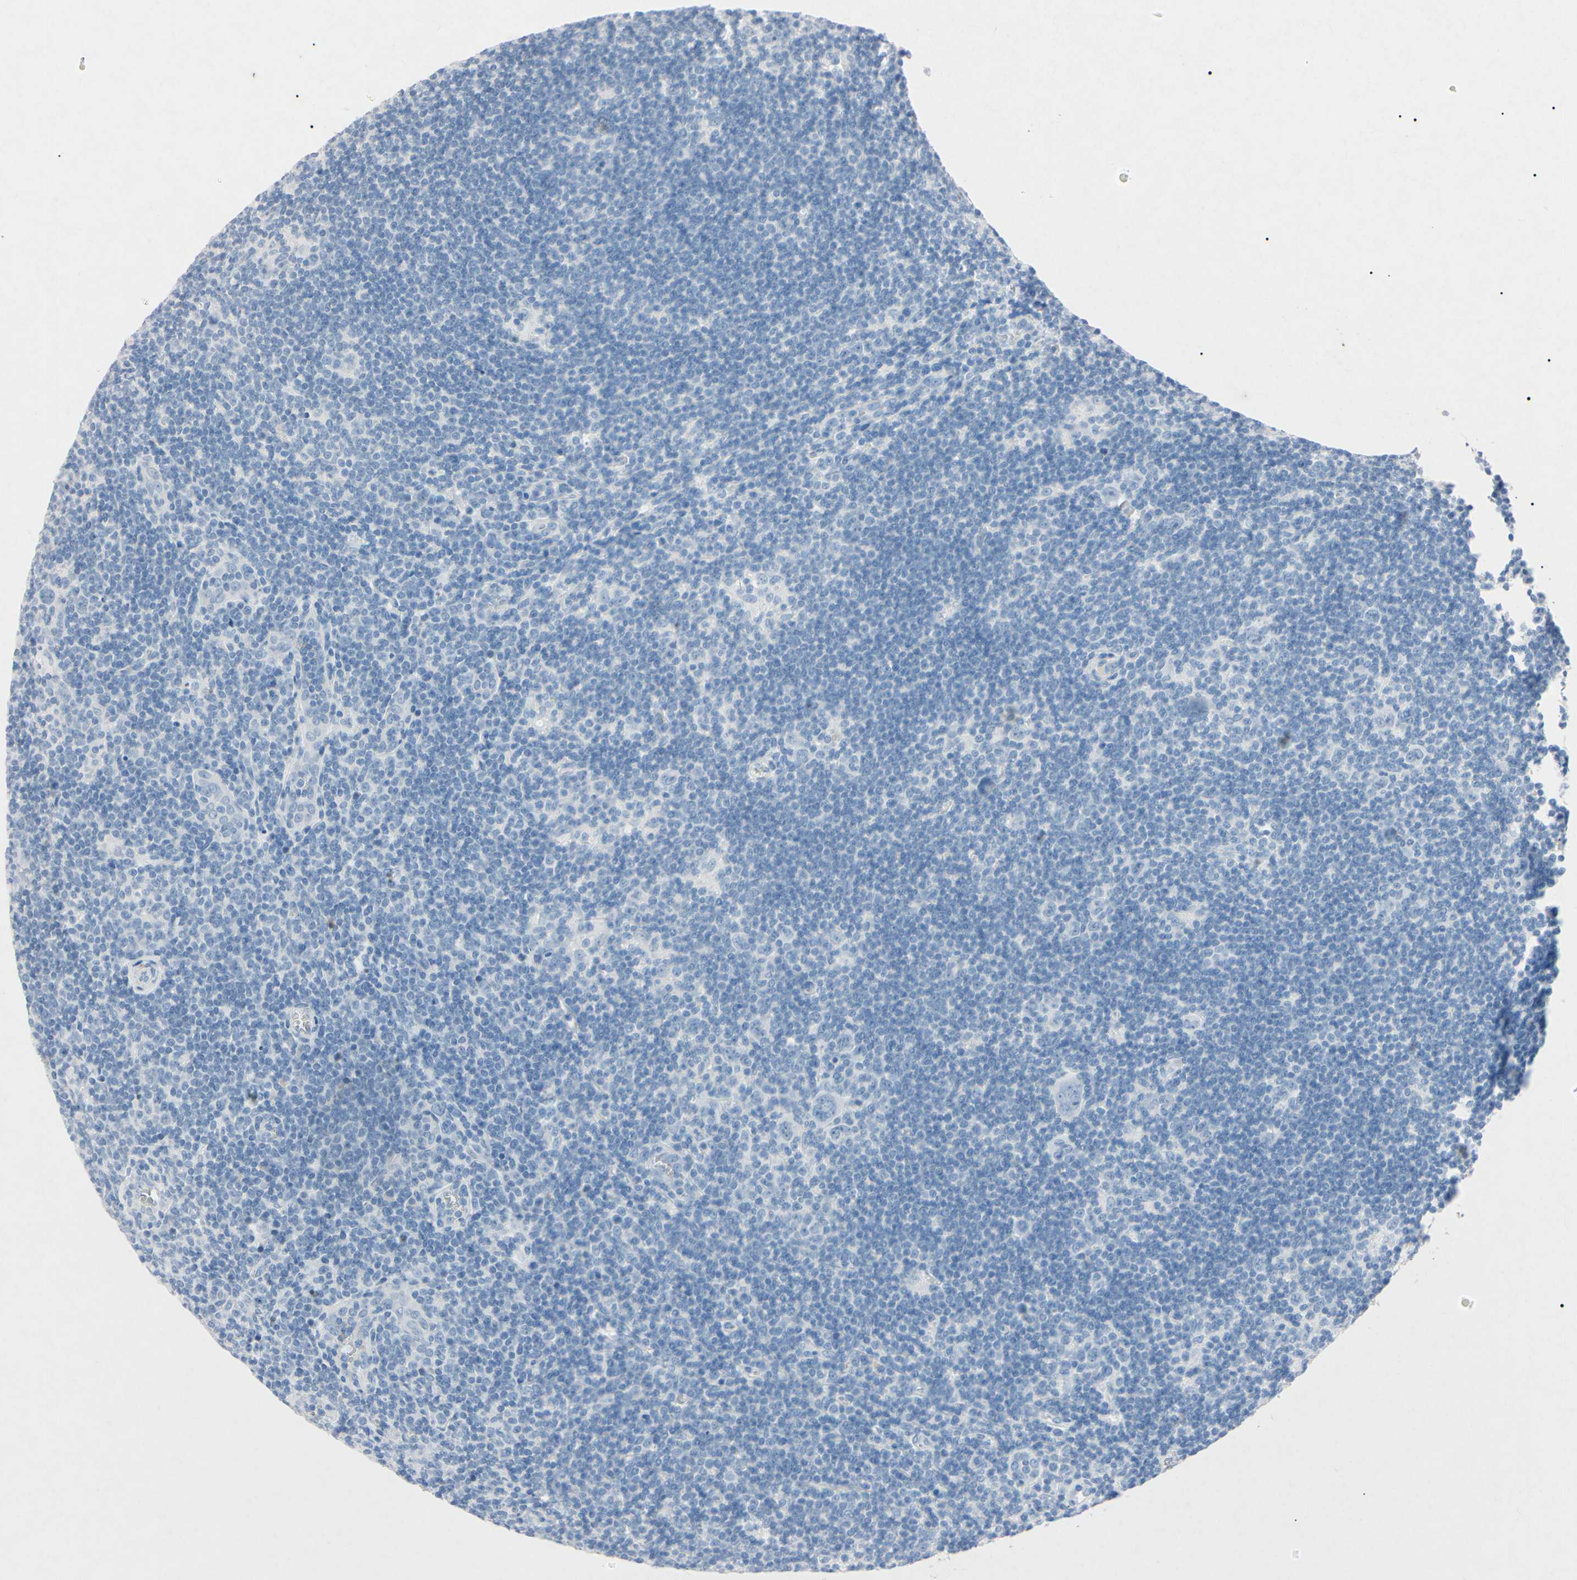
{"staining": {"intensity": "negative", "quantity": "none", "location": "none"}, "tissue": "lymphoma", "cell_type": "Tumor cells", "image_type": "cancer", "snomed": [{"axis": "morphology", "description": "Hodgkin's disease, NOS"}, {"axis": "topography", "description": "Lymph node"}], "caption": "Micrograph shows no protein expression in tumor cells of lymphoma tissue. Nuclei are stained in blue.", "gene": "ELN", "patient": {"sex": "female", "age": 57}}